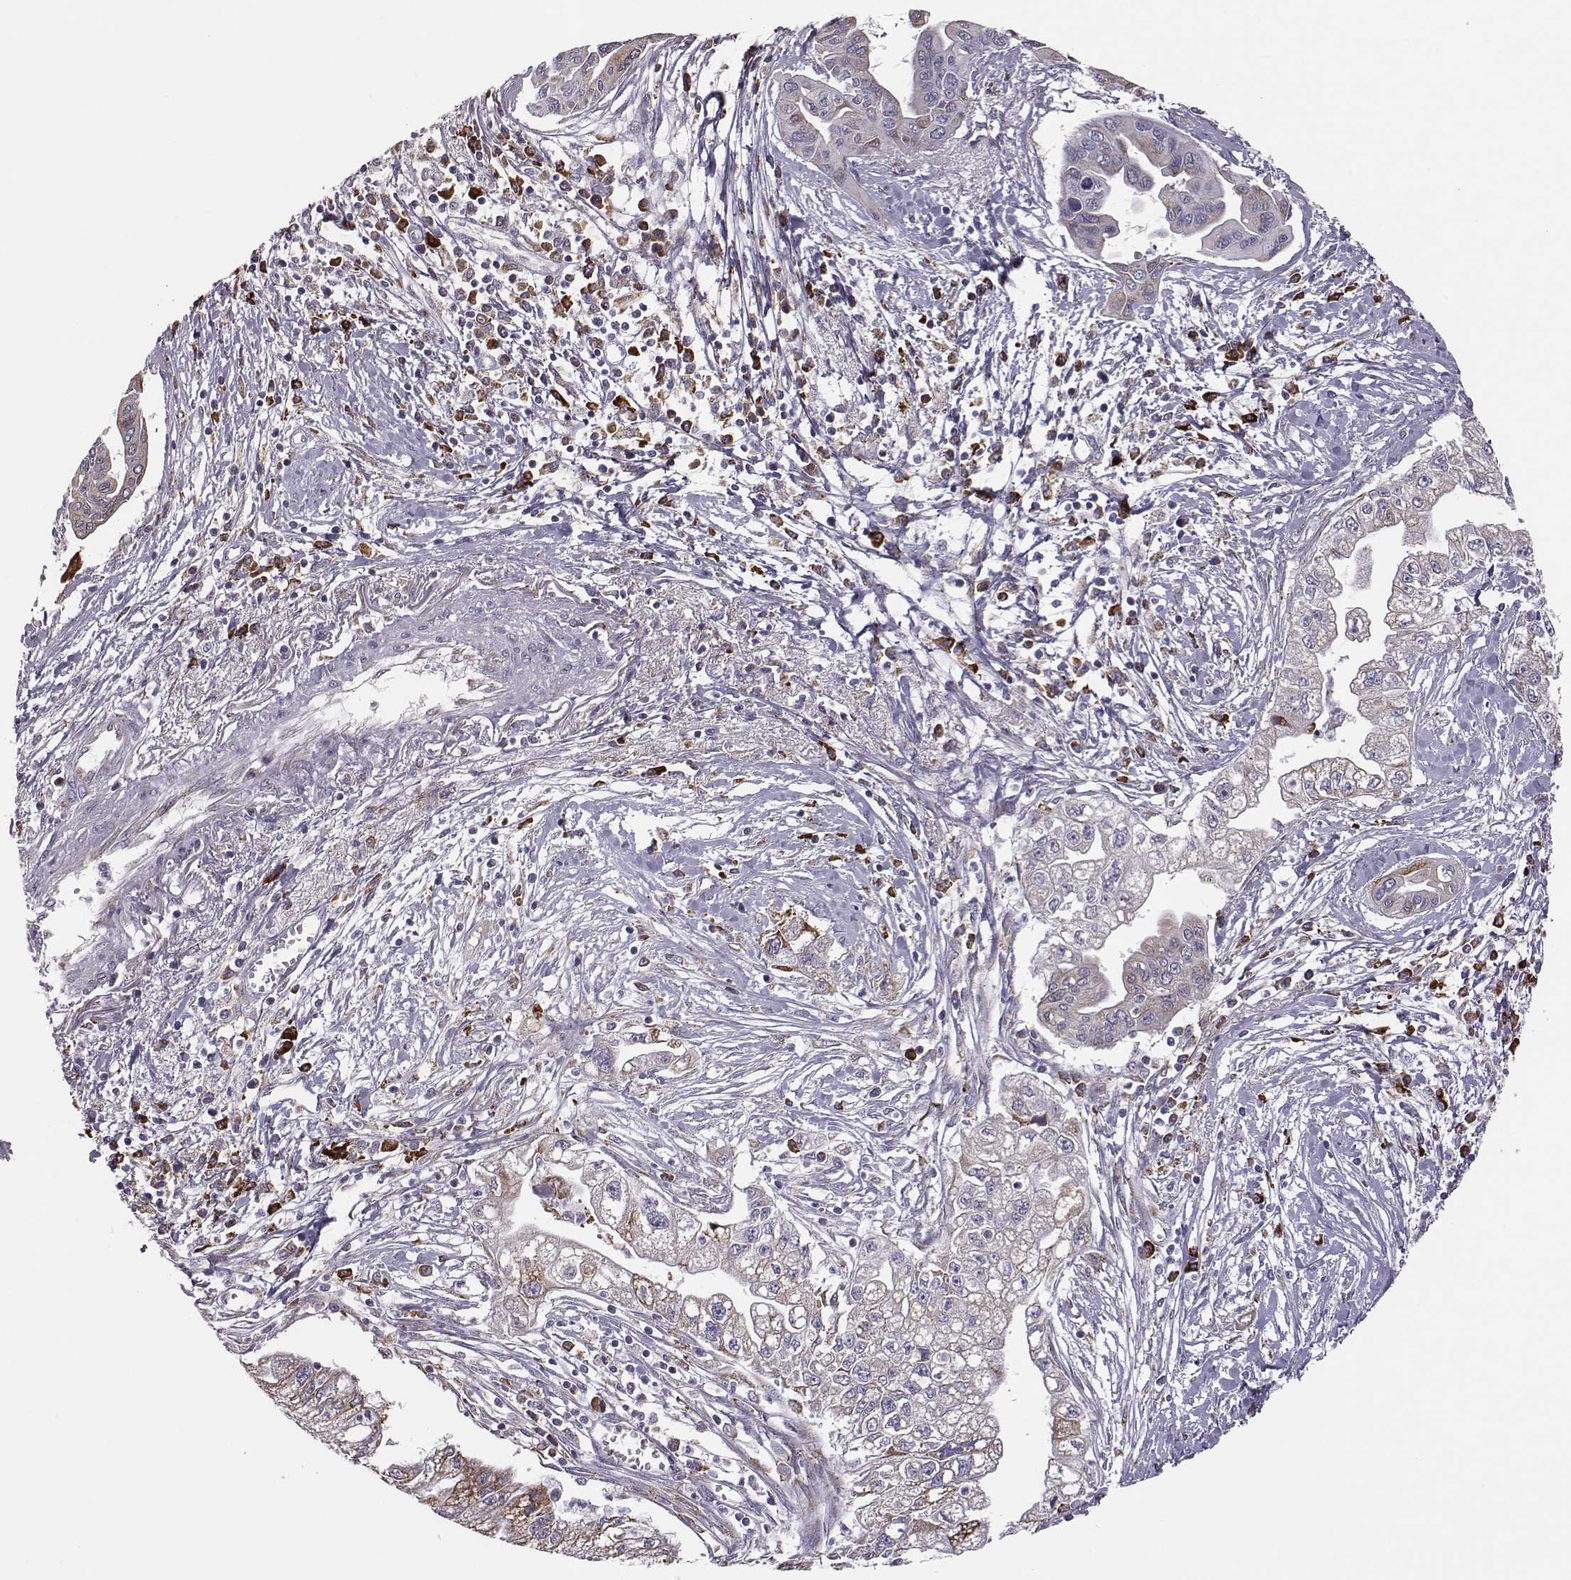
{"staining": {"intensity": "moderate", "quantity": "<25%", "location": "cytoplasmic/membranous"}, "tissue": "pancreatic cancer", "cell_type": "Tumor cells", "image_type": "cancer", "snomed": [{"axis": "morphology", "description": "Adenocarcinoma, NOS"}, {"axis": "topography", "description": "Pancreas"}], "caption": "Immunohistochemistry of adenocarcinoma (pancreatic) exhibits low levels of moderate cytoplasmic/membranous positivity in approximately <25% of tumor cells.", "gene": "SELENOI", "patient": {"sex": "male", "age": 70}}